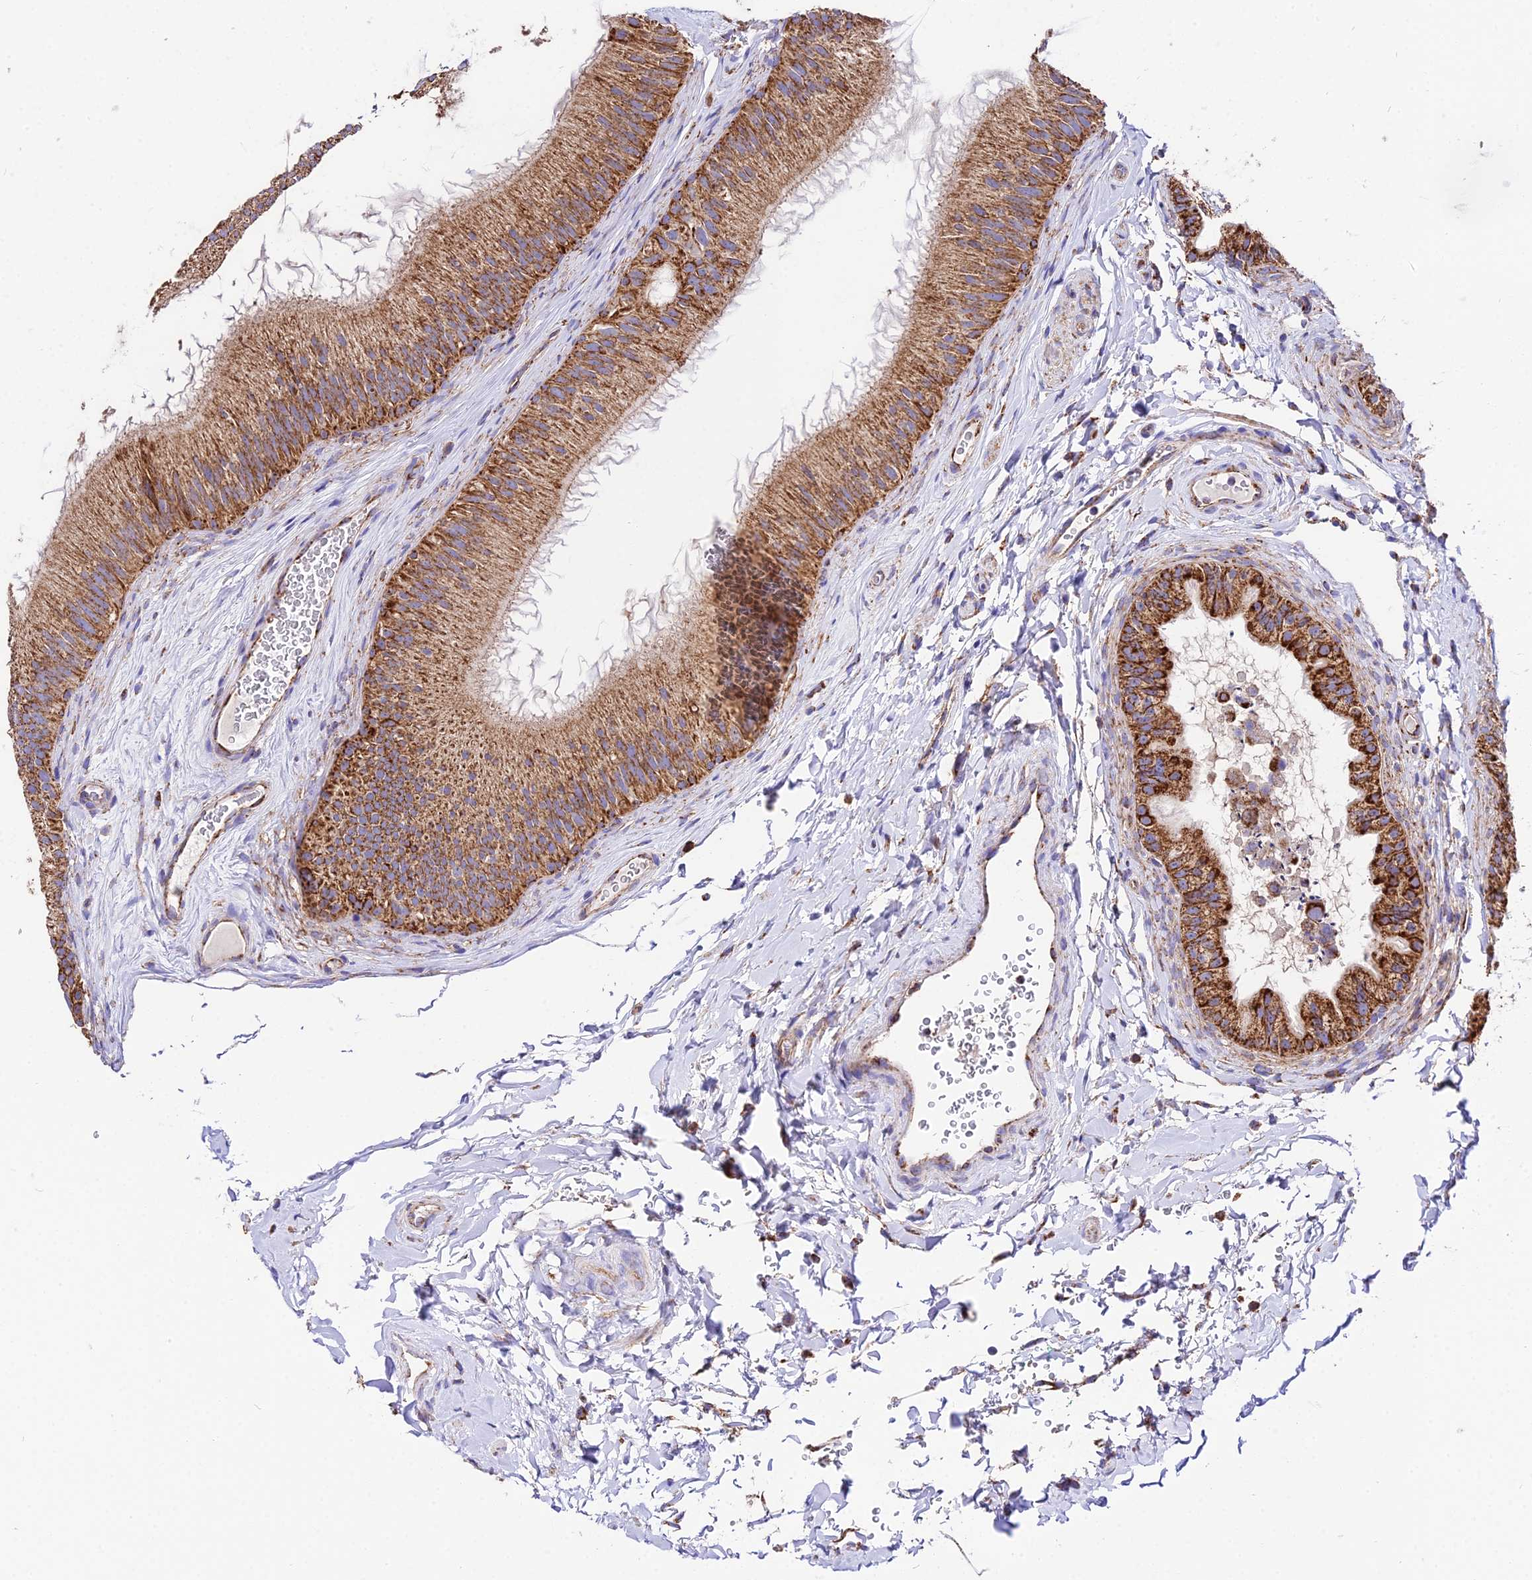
{"staining": {"intensity": "strong", "quantity": ">75%", "location": "cytoplasmic/membranous"}, "tissue": "epididymis", "cell_type": "Glandular cells", "image_type": "normal", "snomed": [{"axis": "morphology", "description": "Normal tissue, NOS"}, {"axis": "topography", "description": "Epididymis"}], "caption": "Epididymis stained for a protein reveals strong cytoplasmic/membranous positivity in glandular cells. (brown staining indicates protein expression, while blue staining denotes nuclei).", "gene": "OCIAD1", "patient": {"sex": "male", "age": 45}}